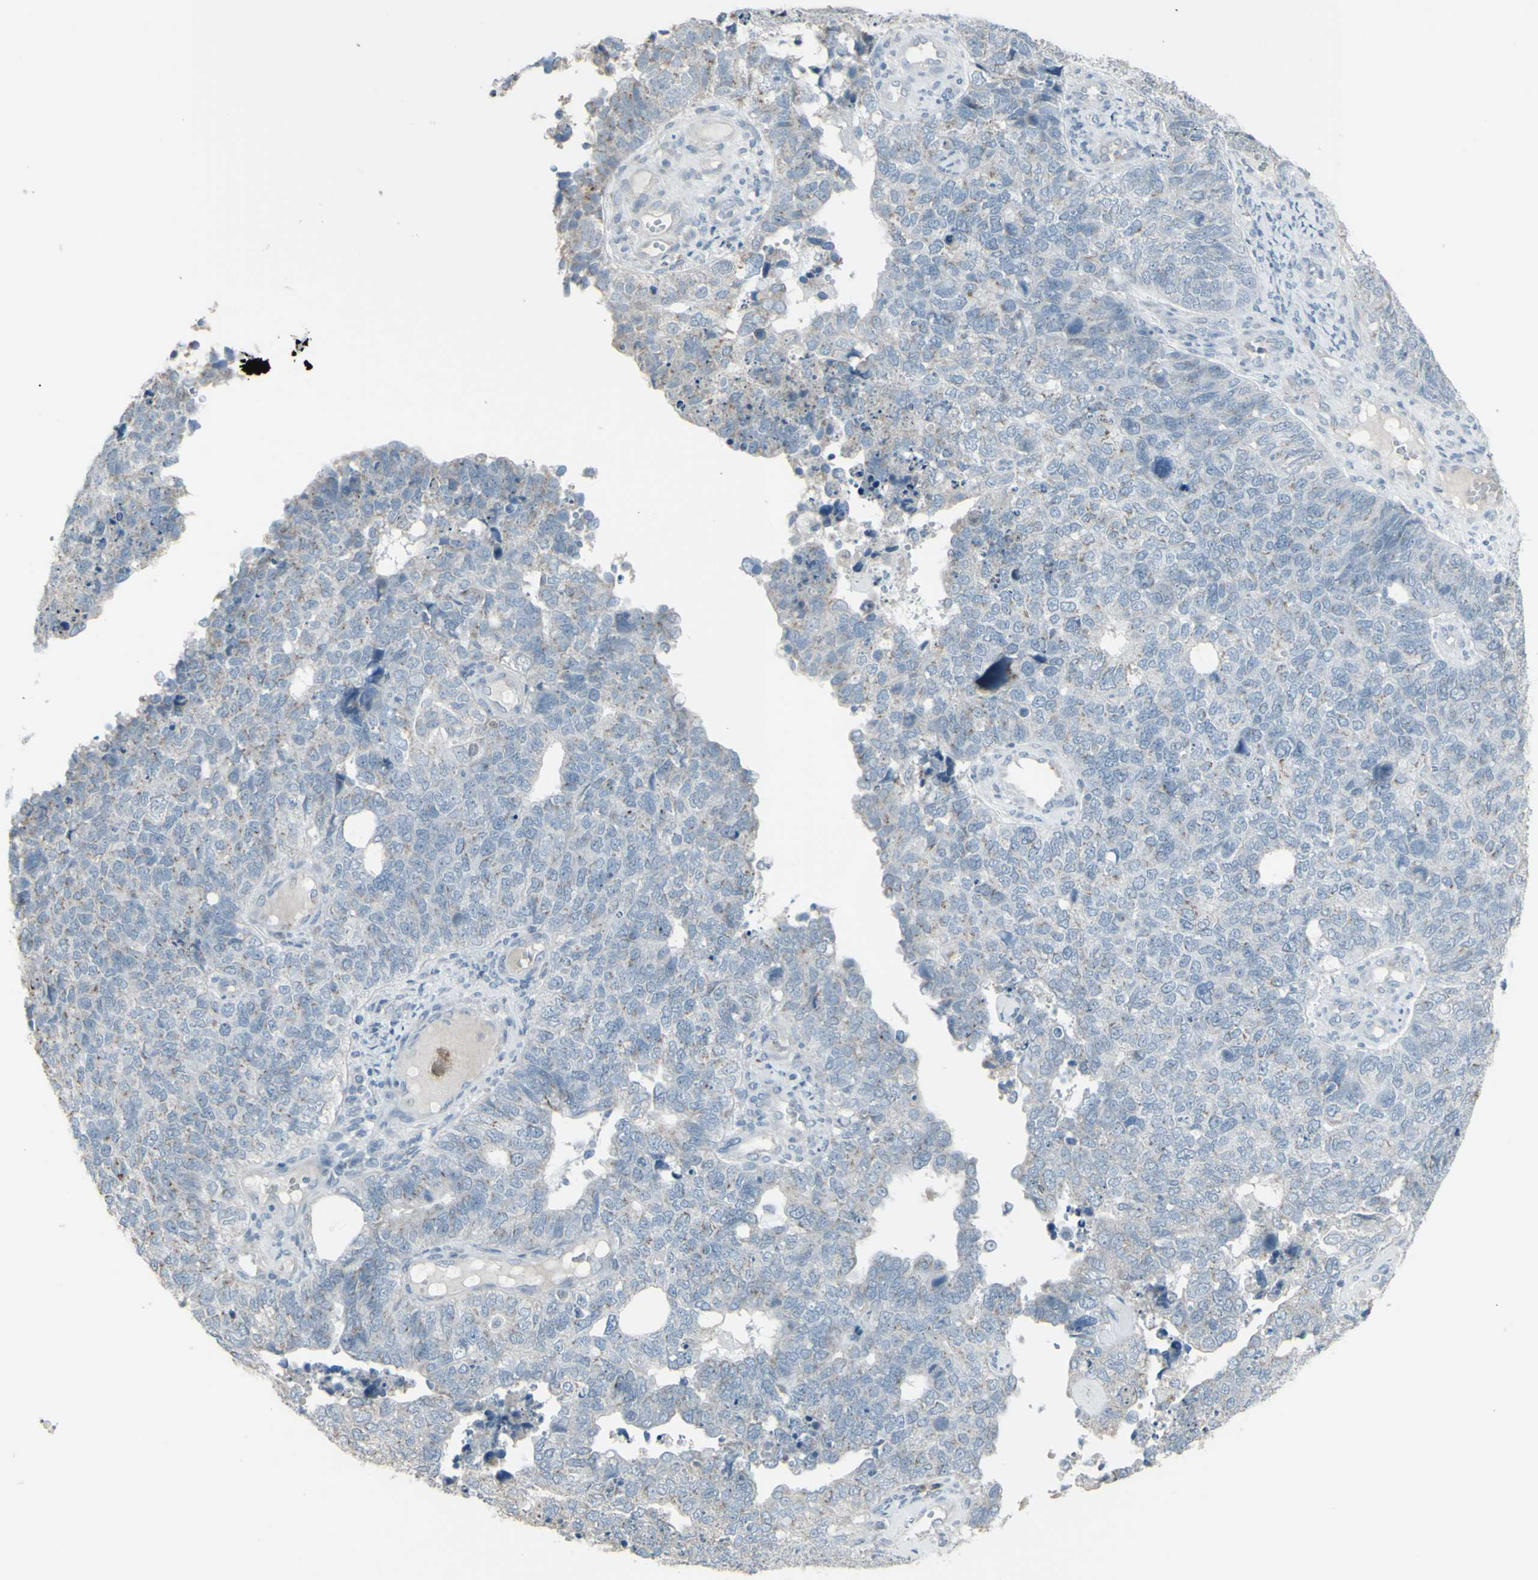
{"staining": {"intensity": "negative", "quantity": "none", "location": "none"}, "tissue": "cervical cancer", "cell_type": "Tumor cells", "image_type": "cancer", "snomed": [{"axis": "morphology", "description": "Squamous cell carcinoma, NOS"}, {"axis": "topography", "description": "Cervix"}], "caption": "Tumor cells are negative for protein expression in human cervical squamous cell carcinoma. (DAB immunohistochemistry (IHC) visualized using brightfield microscopy, high magnification).", "gene": "CD79B", "patient": {"sex": "female", "age": 63}}